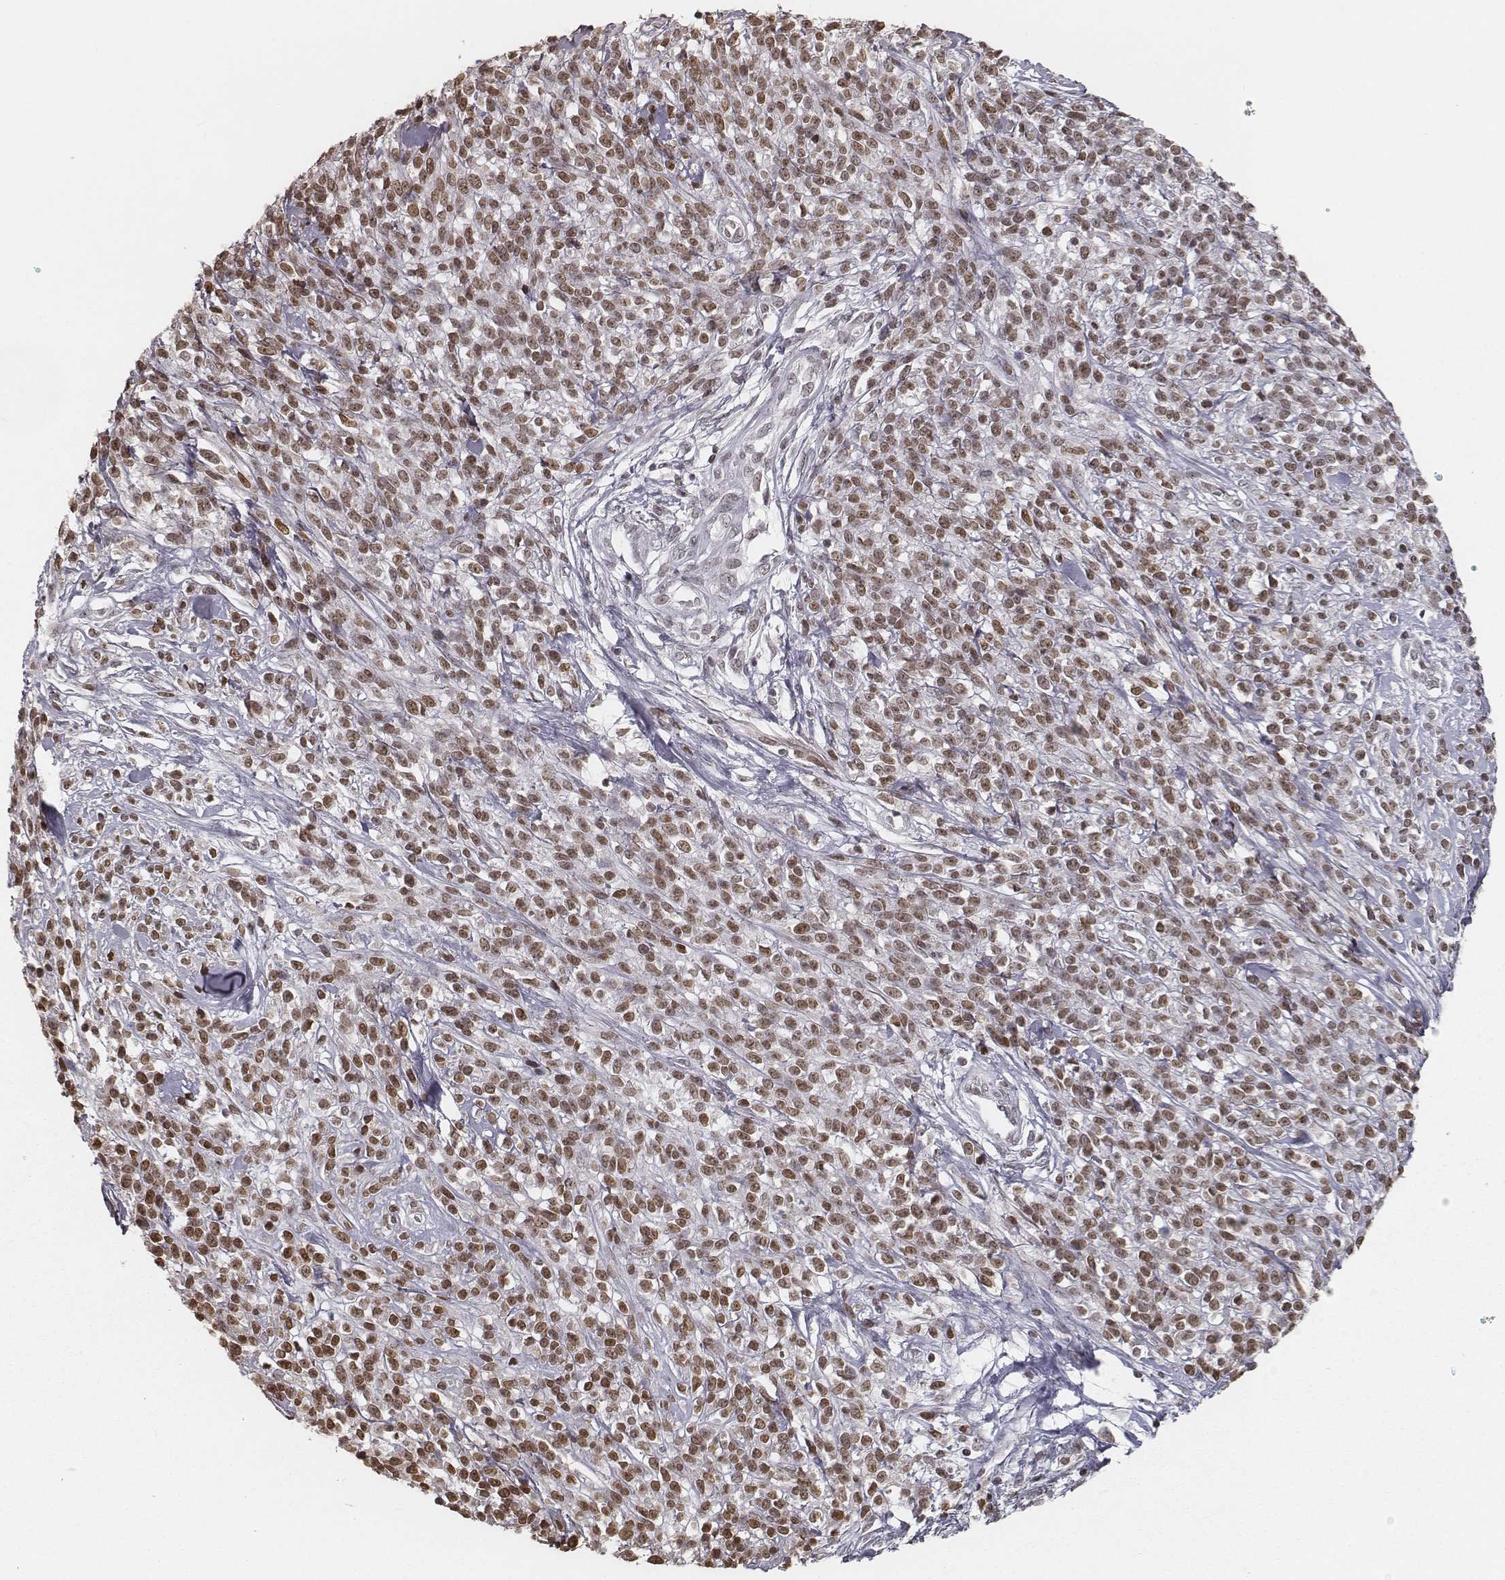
{"staining": {"intensity": "moderate", "quantity": ">75%", "location": "nuclear"}, "tissue": "melanoma", "cell_type": "Tumor cells", "image_type": "cancer", "snomed": [{"axis": "morphology", "description": "Malignant melanoma, NOS"}, {"axis": "topography", "description": "Skin"}, {"axis": "topography", "description": "Skin of trunk"}], "caption": "This image demonstrates IHC staining of human malignant melanoma, with medium moderate nuclear positivity in about >75% of tumor cells.", "gene": "HMGA2", "patient": {"sex": "male", "age": 74}}